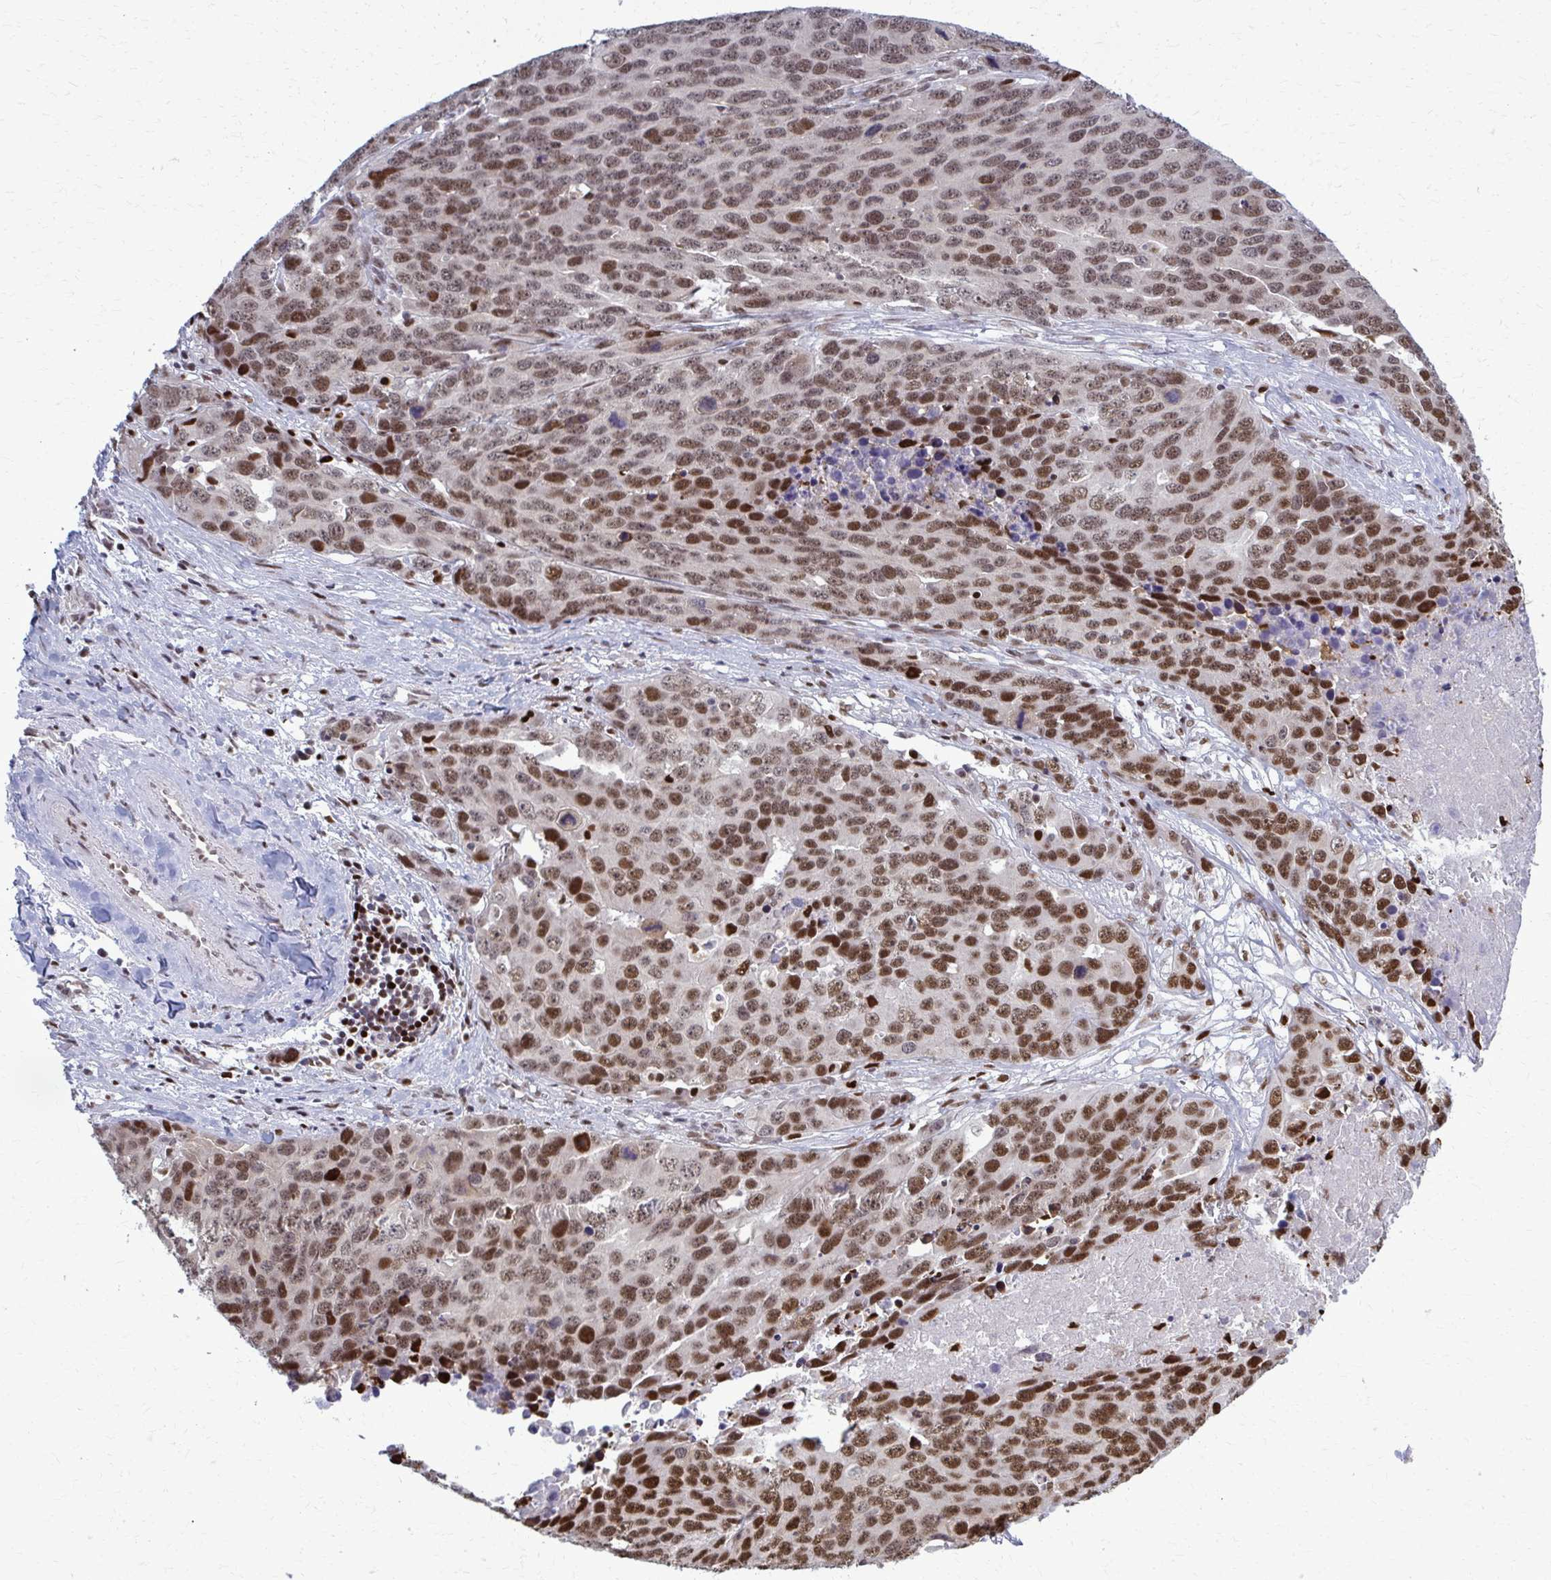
{"staining": {"intensity": "moderate", "quantity": ">75%", "location": "nuclear"}, "tissue": "ovarian cancer", "cell_type": "Tumor cells", "image_type": "cancer", "snomed": [{"axis": "morphology", "description": "Cystadenocarcinoma, serous, NOS"}, {"axis": "topography", "description": "Ovary"}], "caption": "Immunohistochemistry micrograph of neoplastic tissue: ovarian cancer (serous cystadenocarcinoma) stained using IHC reveals medium levels of moderate protein expression localized specifically in the nuclear of tumor cells, appearing as a nuclear brown color.", "gene": "ZNF559", "patient": {"sex": "female", "age": 76}}